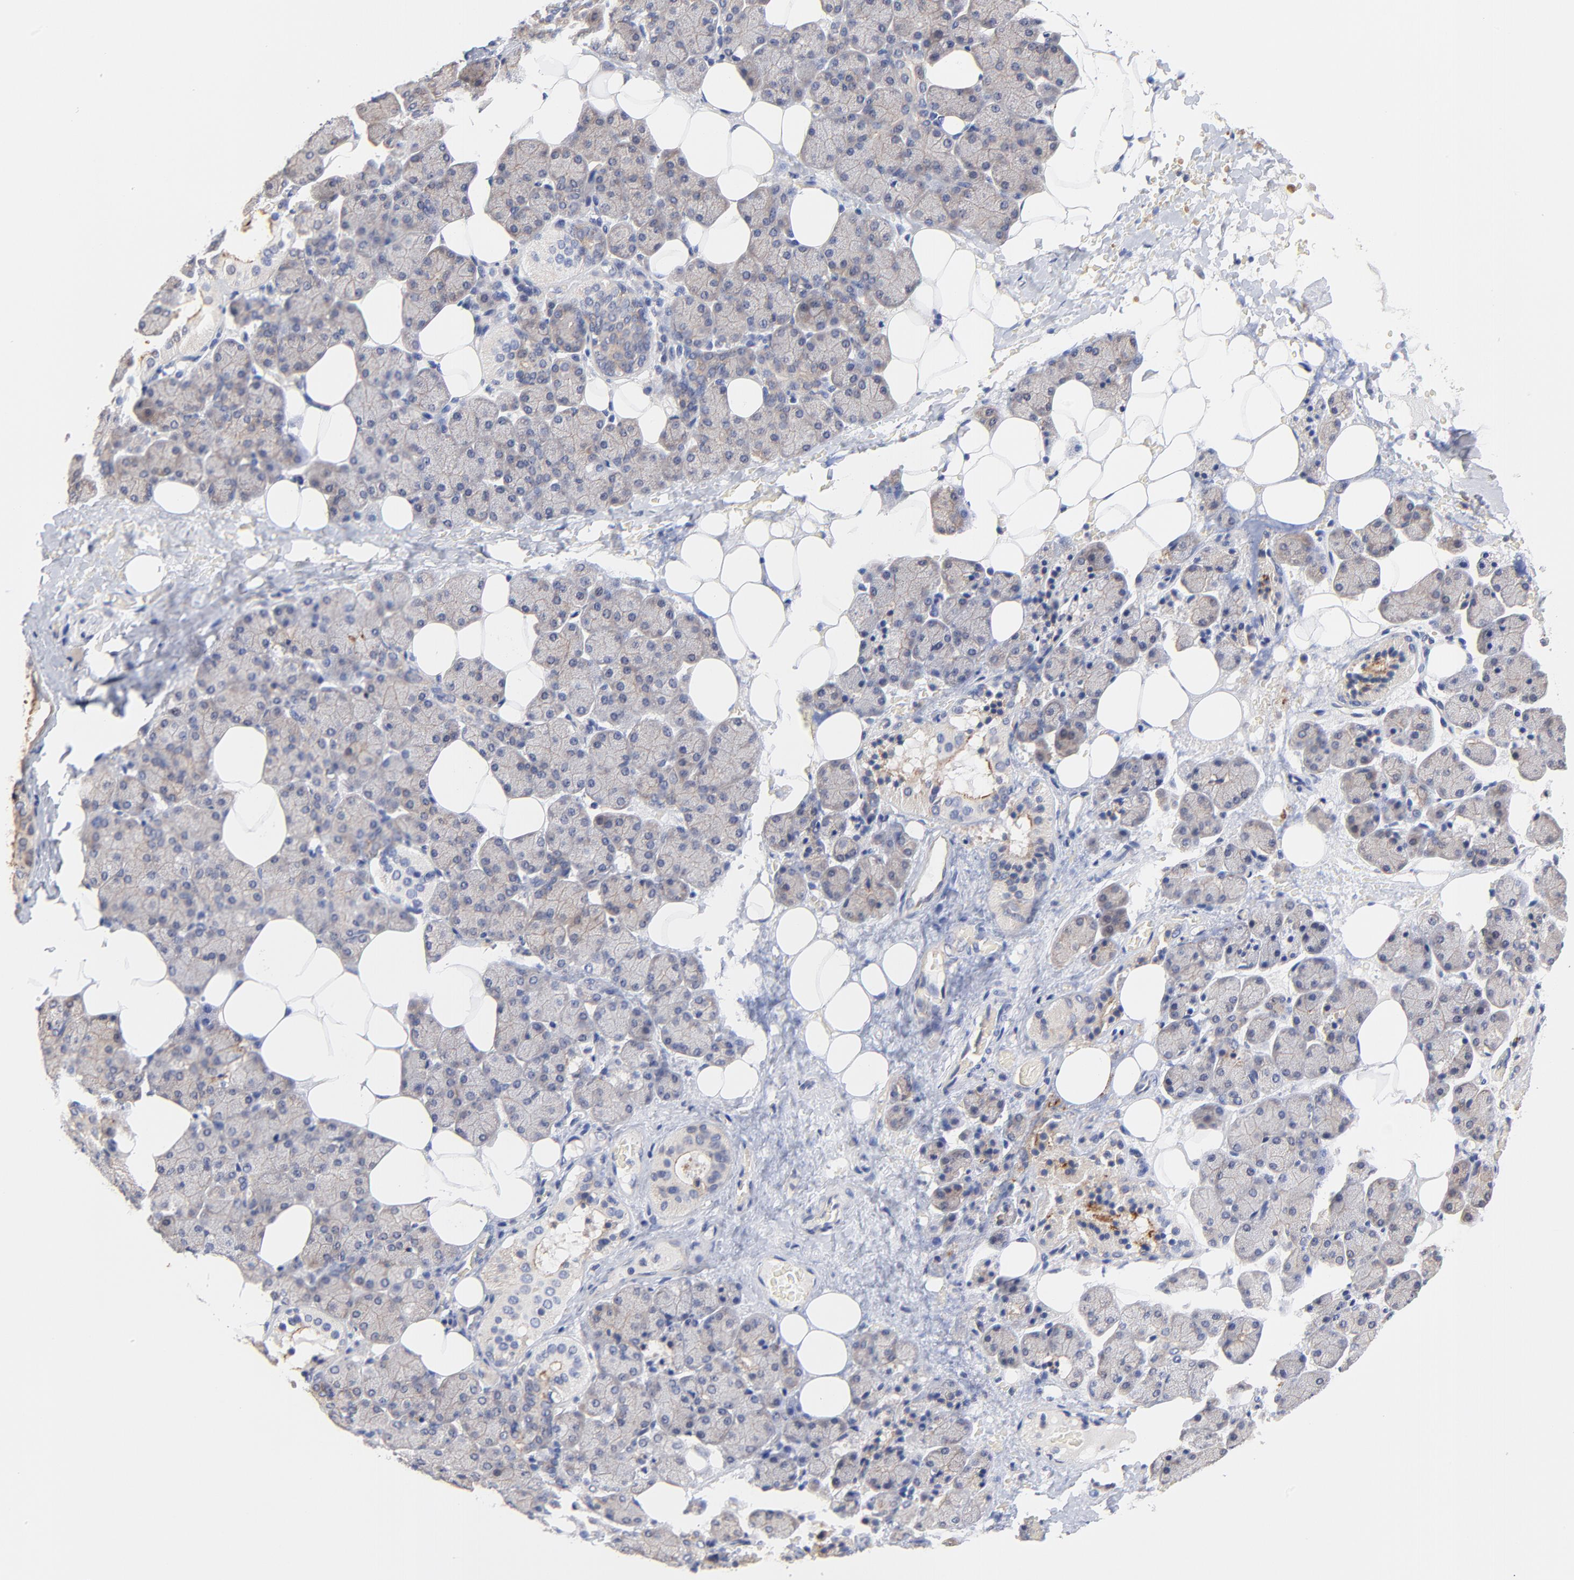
{"staining": {"intensity": "weak", "quantity": "25%-75%", "location": "cytoplasmic/membranous"}, "tissue": "salivary gland", "cell_type": "Glandular cells", "image_type": "normal", "snomed": [{"axis": "morphology", "description": "Normal tissue, NOS"}, {"axis": "topography", "description": "Lymph node"}, {"axis": "topography", "description": "Salivary gland"}], "caption": "High-magnification brightfield microscopy of normal salivary gland stained with DAB (3,3'-diaminobenzidine) (brown) and counterstained with hematoxylin (blue). glandular cells exhibit weak cytoplasmic/membranous positivity is seen in approximately25%-75% of cells.", "gene": "FBXL2", "patient": {"sex": "male", "age": 8}}